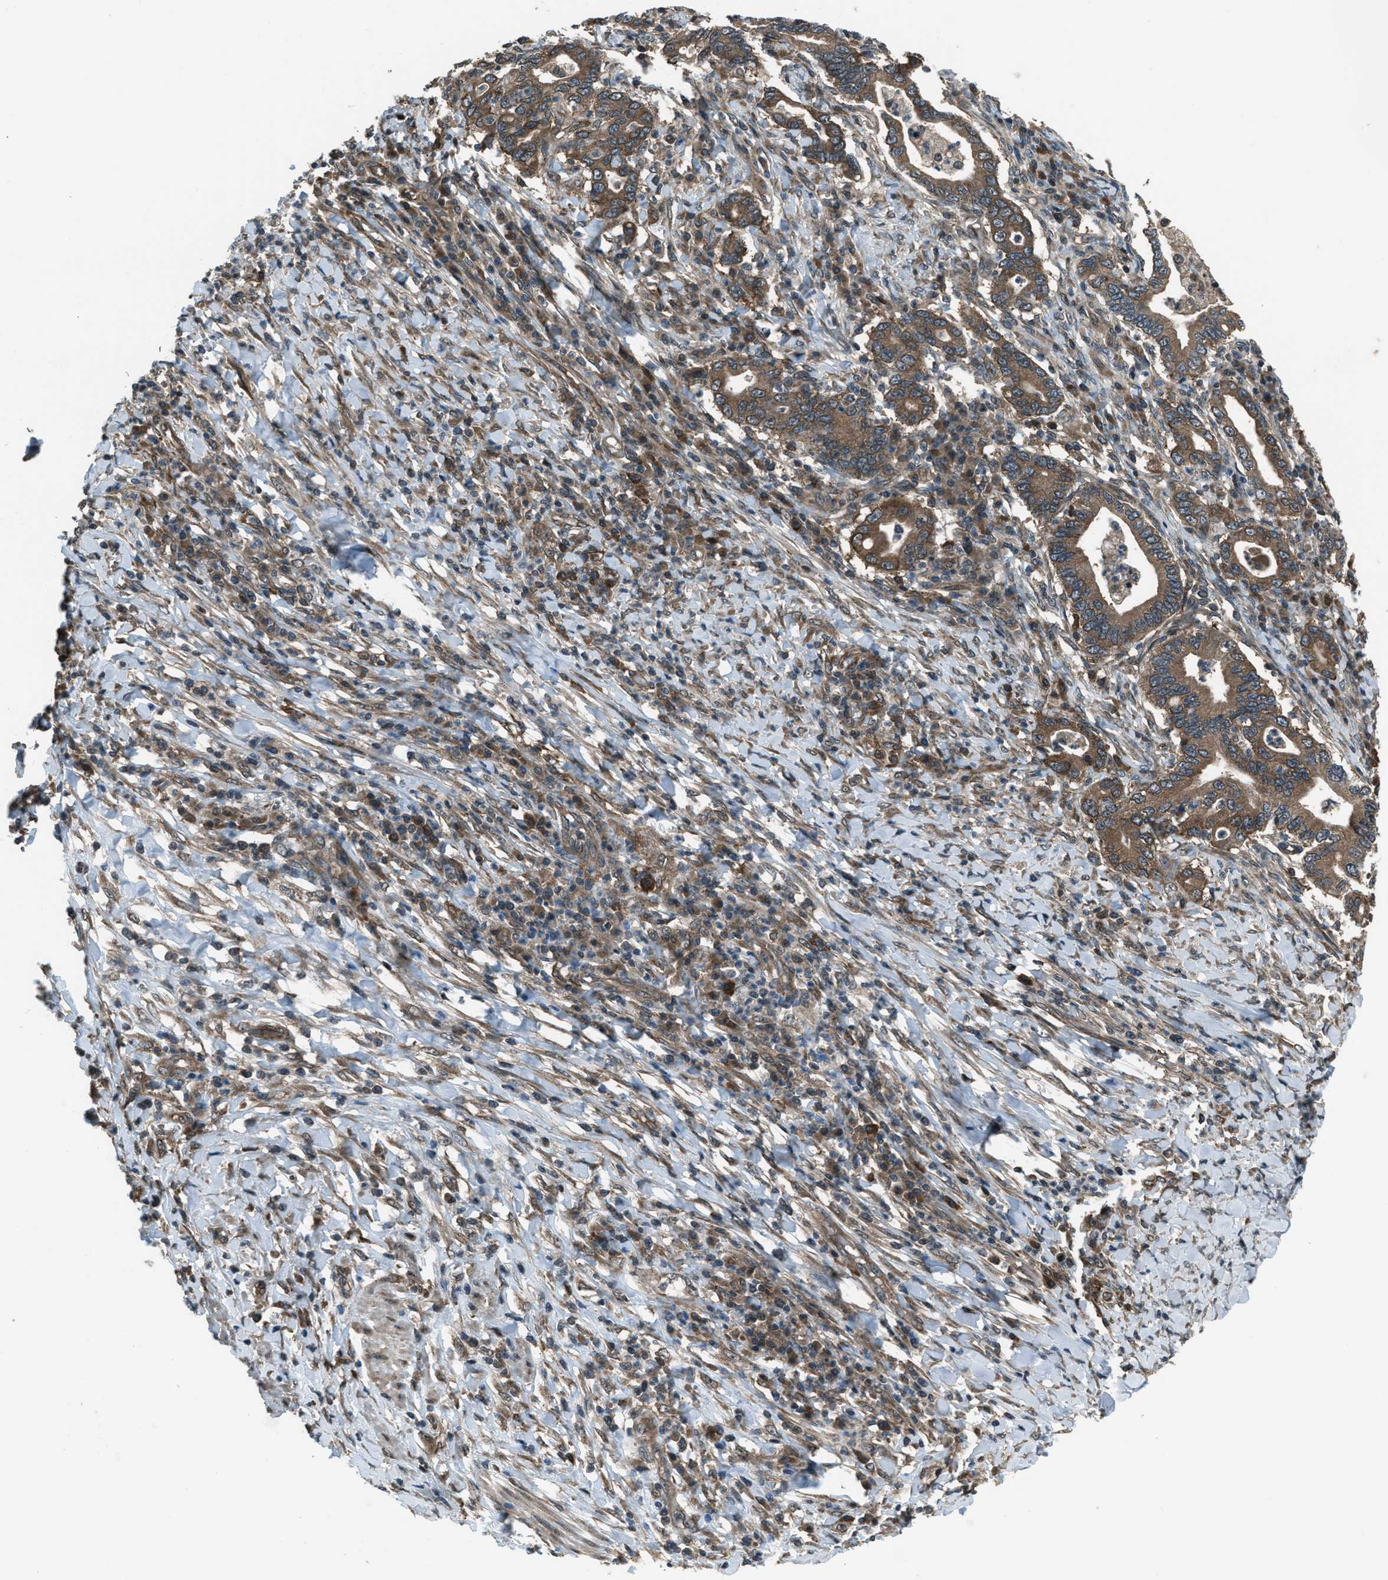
{"staining": {"intensity": "moderate", "quantity": ">75%", "location": "cytoplasmic/membranous"}, "tissue": "stomach cancer", "cell_type": "Tumor cells", "image_type": "cancer", "snomed": [{"axis": "morphology", "description": "Normal tissue, NOS"}, {"axis": "morphology", "description": "Adenocarcinoma, NOS"}, {"axis": "topography", "description": "Esophagus"}, {"axis": "topography", "description": "Stomach, upper"}, {"axis": "topography", "description": "Peripheral nerve tissue"}], "caption": "High-power microscopy captured an IHC image of stomach cancer (adenocarcinoma), revealing moderate cytoplasmic/membranous staining in approximately >75% of tumor cells. The staining is performed using DAB (3,3'-diaminobenzidine) brown chromogen to label protein expression. The nuclei are counter-stained blue using hematoxylin.", "gene": "ASAP2", "patient": {"sex": "male", "age": 62}}